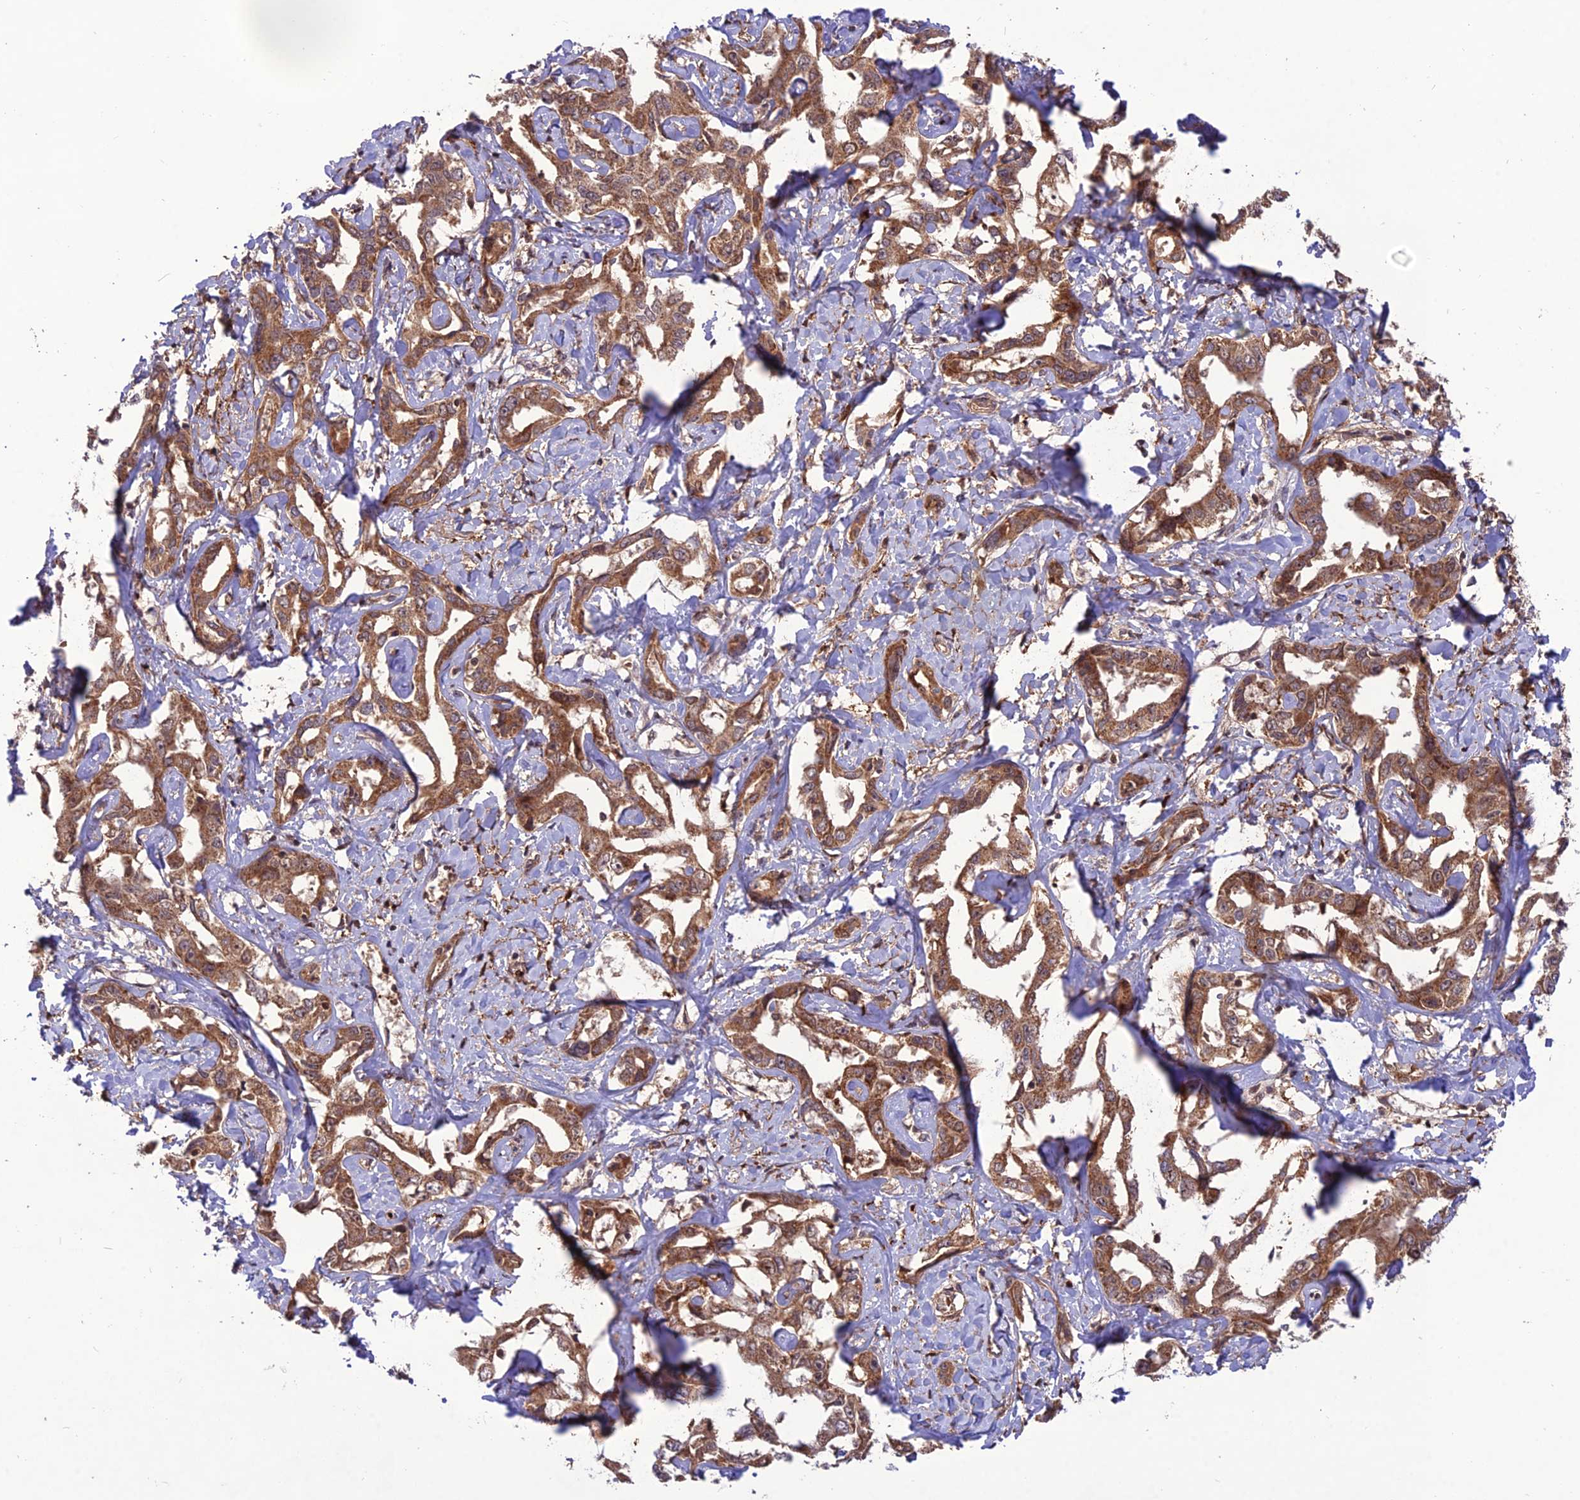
{"staining": {"intensity": "moderate", "quantity": ">75%", "location": "cytoplasmic/membranous"}, "tissue": "liver cancer", "cell_type": "Tumor cells", "image_type": "cancer", "snomed": [{"axis": "morphology", "description": "Cholangiocarcinoma"}, {"axis": "topography", "description": "Liver"}], "caption": "The micrograph reveals staining of liver cancer, revealing moderate cytoplasmic/membranous protein positivity (brown color) within tumor cells. (DAB IHC with brightfield microscopy, high magnification).", "gene": "NDUFC1", "patient": {"sex": "male", "age": 59}}